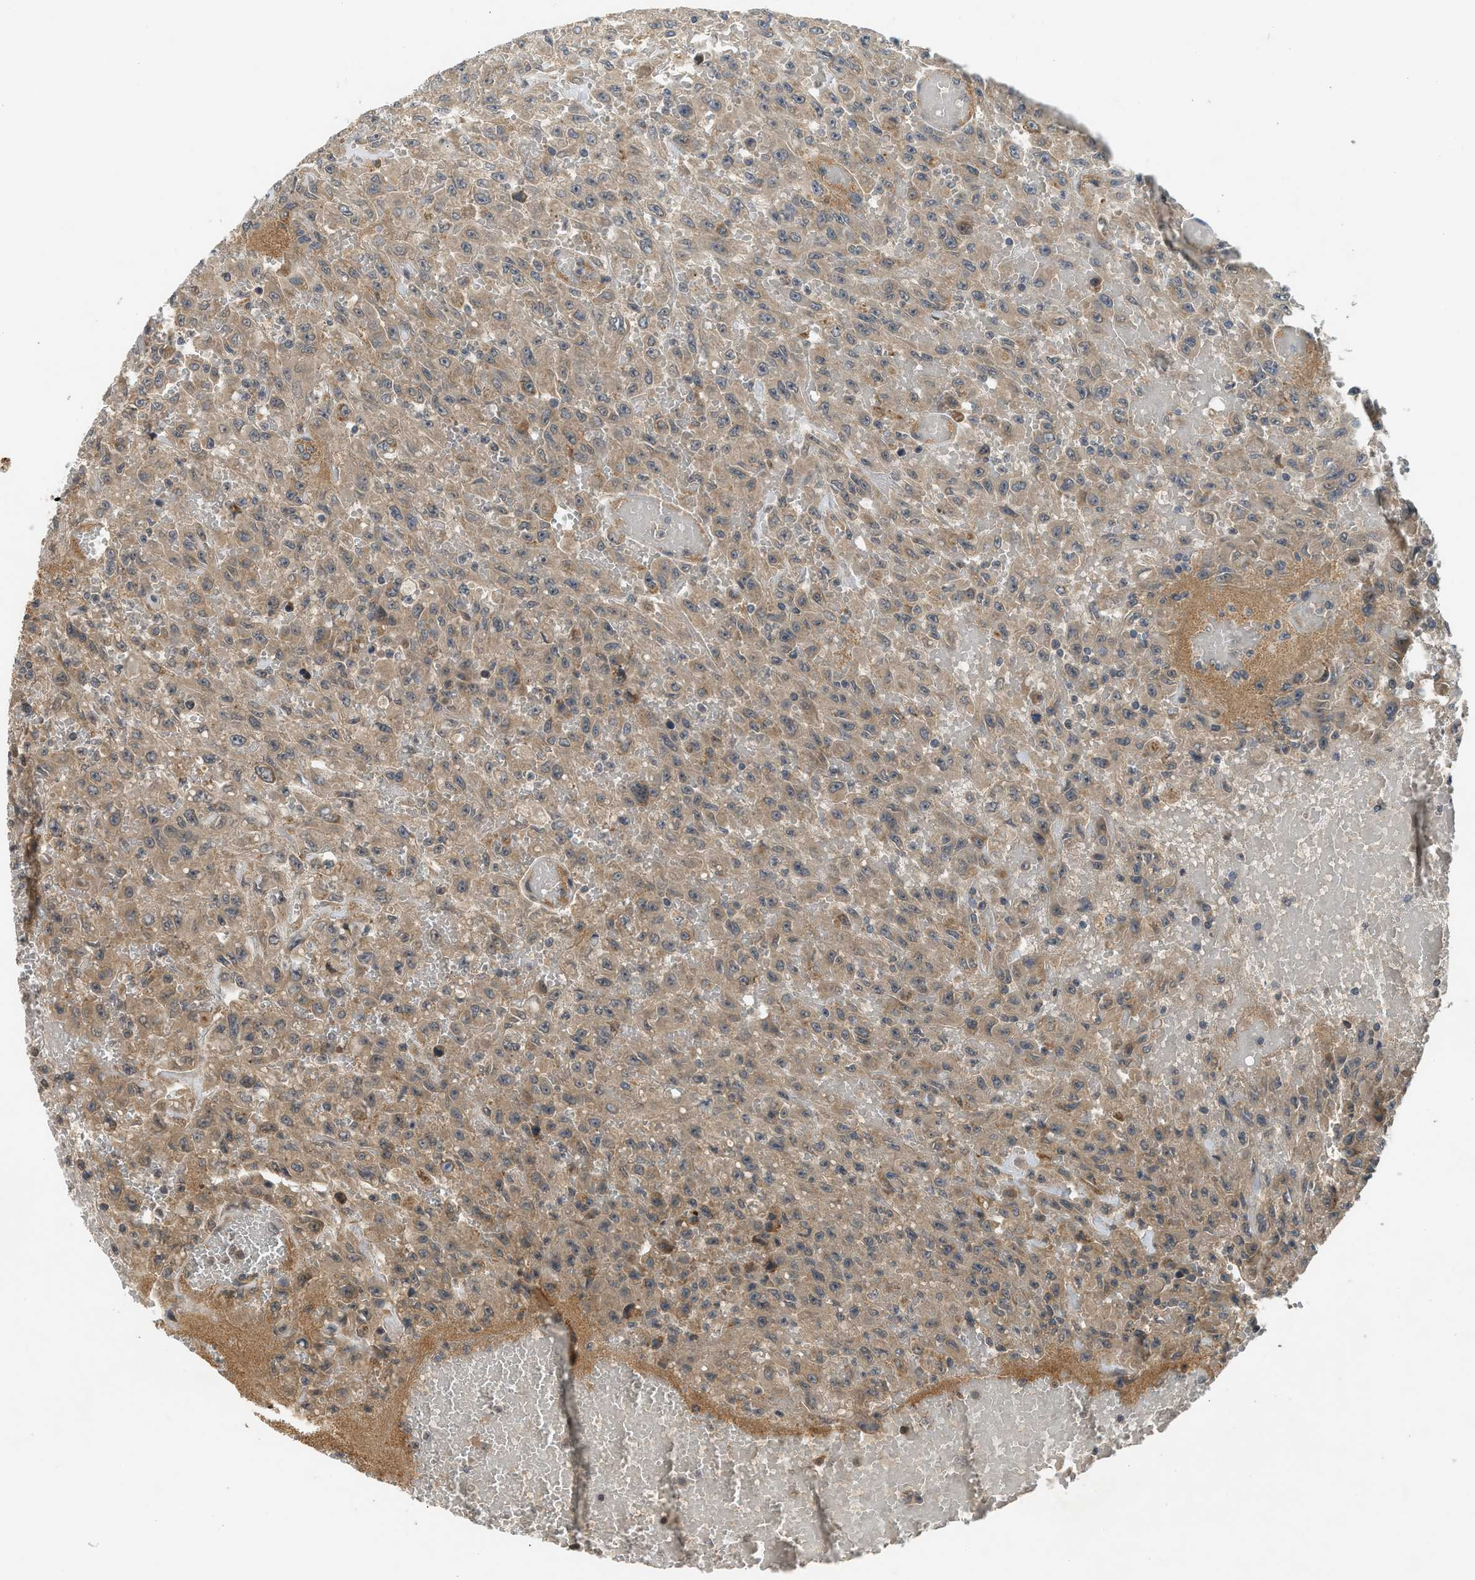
{"staining": {"intensity": "moderate", "quantity": ">75%", "location": "cytoplasmic/membranous"}, "tissue": "urothelial cancer", "cell_type": "Tumor cells", "image_type": "cancer", "snomed": [{"axis": "morphology", "description": "Urothelial carcinoma, High grade"}, {"axis": "topography", "description": "Urinary bladder"}], "caption": "Immunohistochemical staining of urothelial cancer exhibits moderate cytoplasmic/membranous protein expression in approximately >75% of tumor cells.", "gene": "ADCY8", "patient": {"sex": "male", "age": 46}}